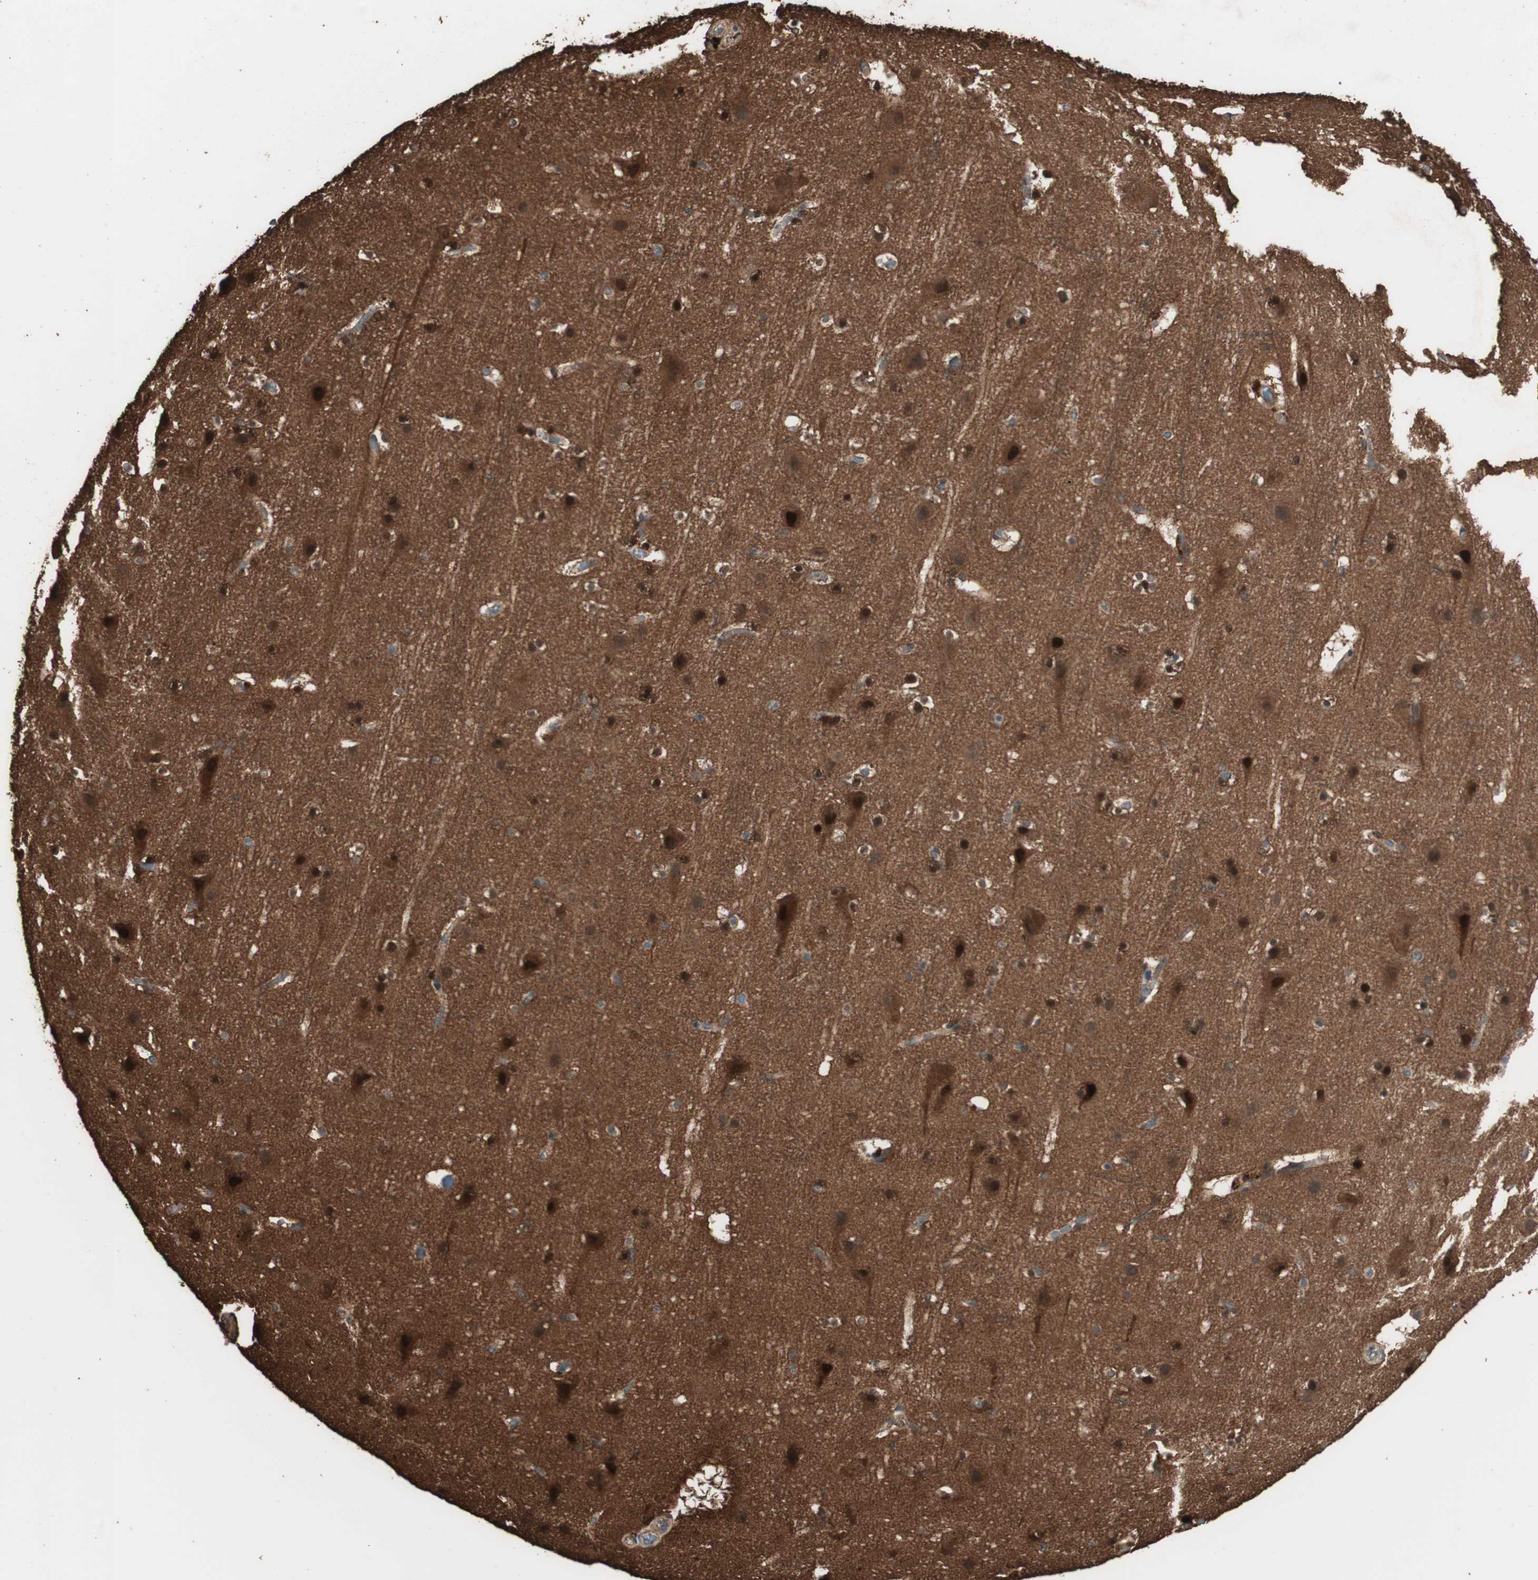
{"staining": {"intensity": "moderate", "quantity": ">75%", "location": "cytoplasmic/membranous"}, "tissue": "cerebral cortex", "cell_type": "Endothelial cells", "image_type": "normal", "snomed": [{"axis": "morphology", "description": "Normal tissue, NOS"}, {"axis": "topography", "description": "Cerebral cortex"}], "caption": "Endothelial cells show moderate cytoplasmic/membranous positivity in about >75% of cells in normal cerebral cortex. (brown staining indicates protein expression, while blue staining denotes nuclei).", "gene": "CCN4", "patient": {"sex": "male", "age": 45}}